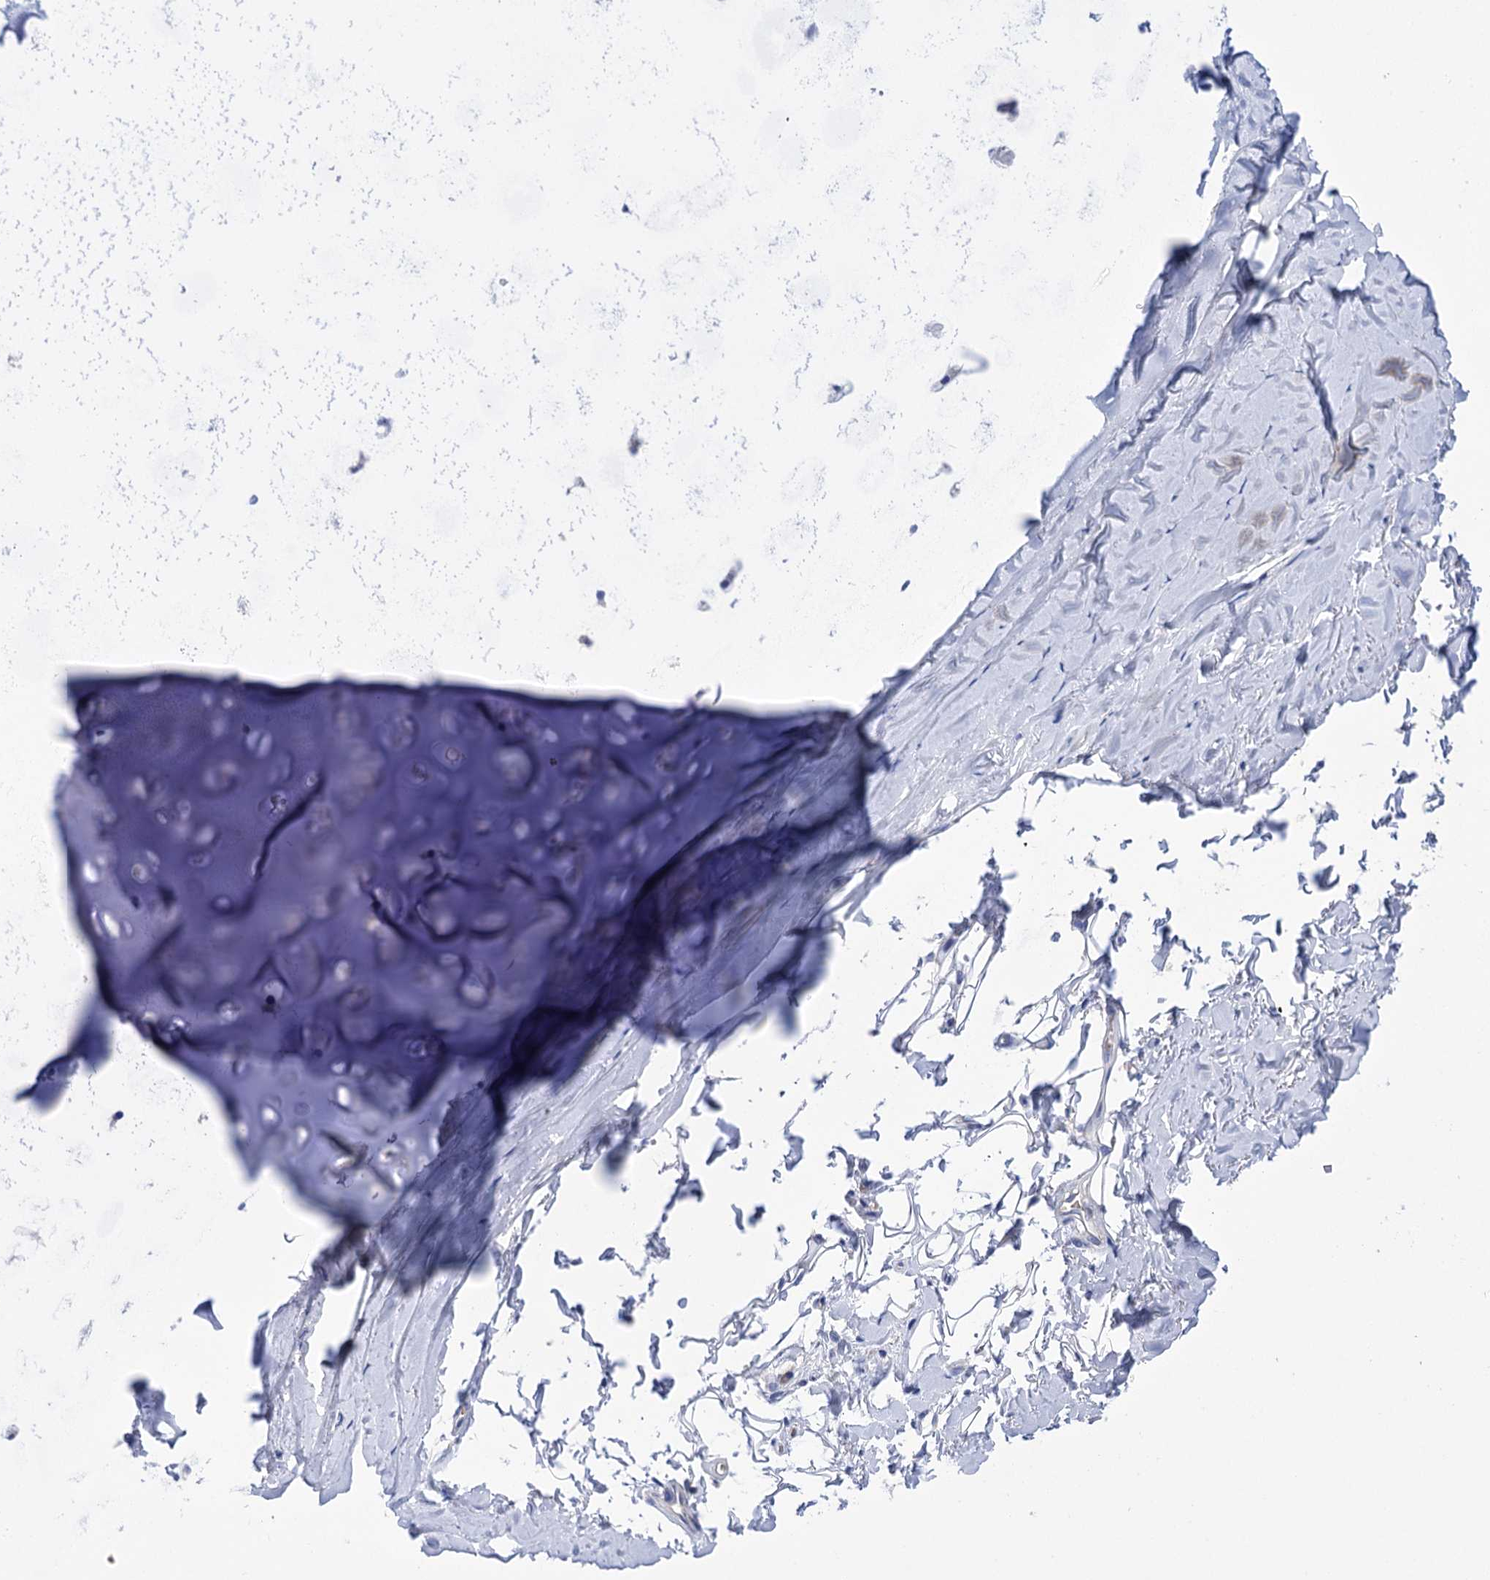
{"staining": {"intensity": "negative", "quantity": "none", "location": "none"}, "tissue": "adipose tissue", "cell_type": "Adipocytes", "image_type": "normal", "snomed": [{"axis": "morphology", "description": "Normal tissue, NOS"}, {"axis": "topography", "description": "Lymph node"}, {"axis": "topography", "description": "Bronchus"}], "caption": "DAB immunohistochemical staining of unremarkable human adipose tissue reveals no significant positivity in adipocytes.", "gene": "YARS2", "patient": {"sex": "male", "age": 63}}